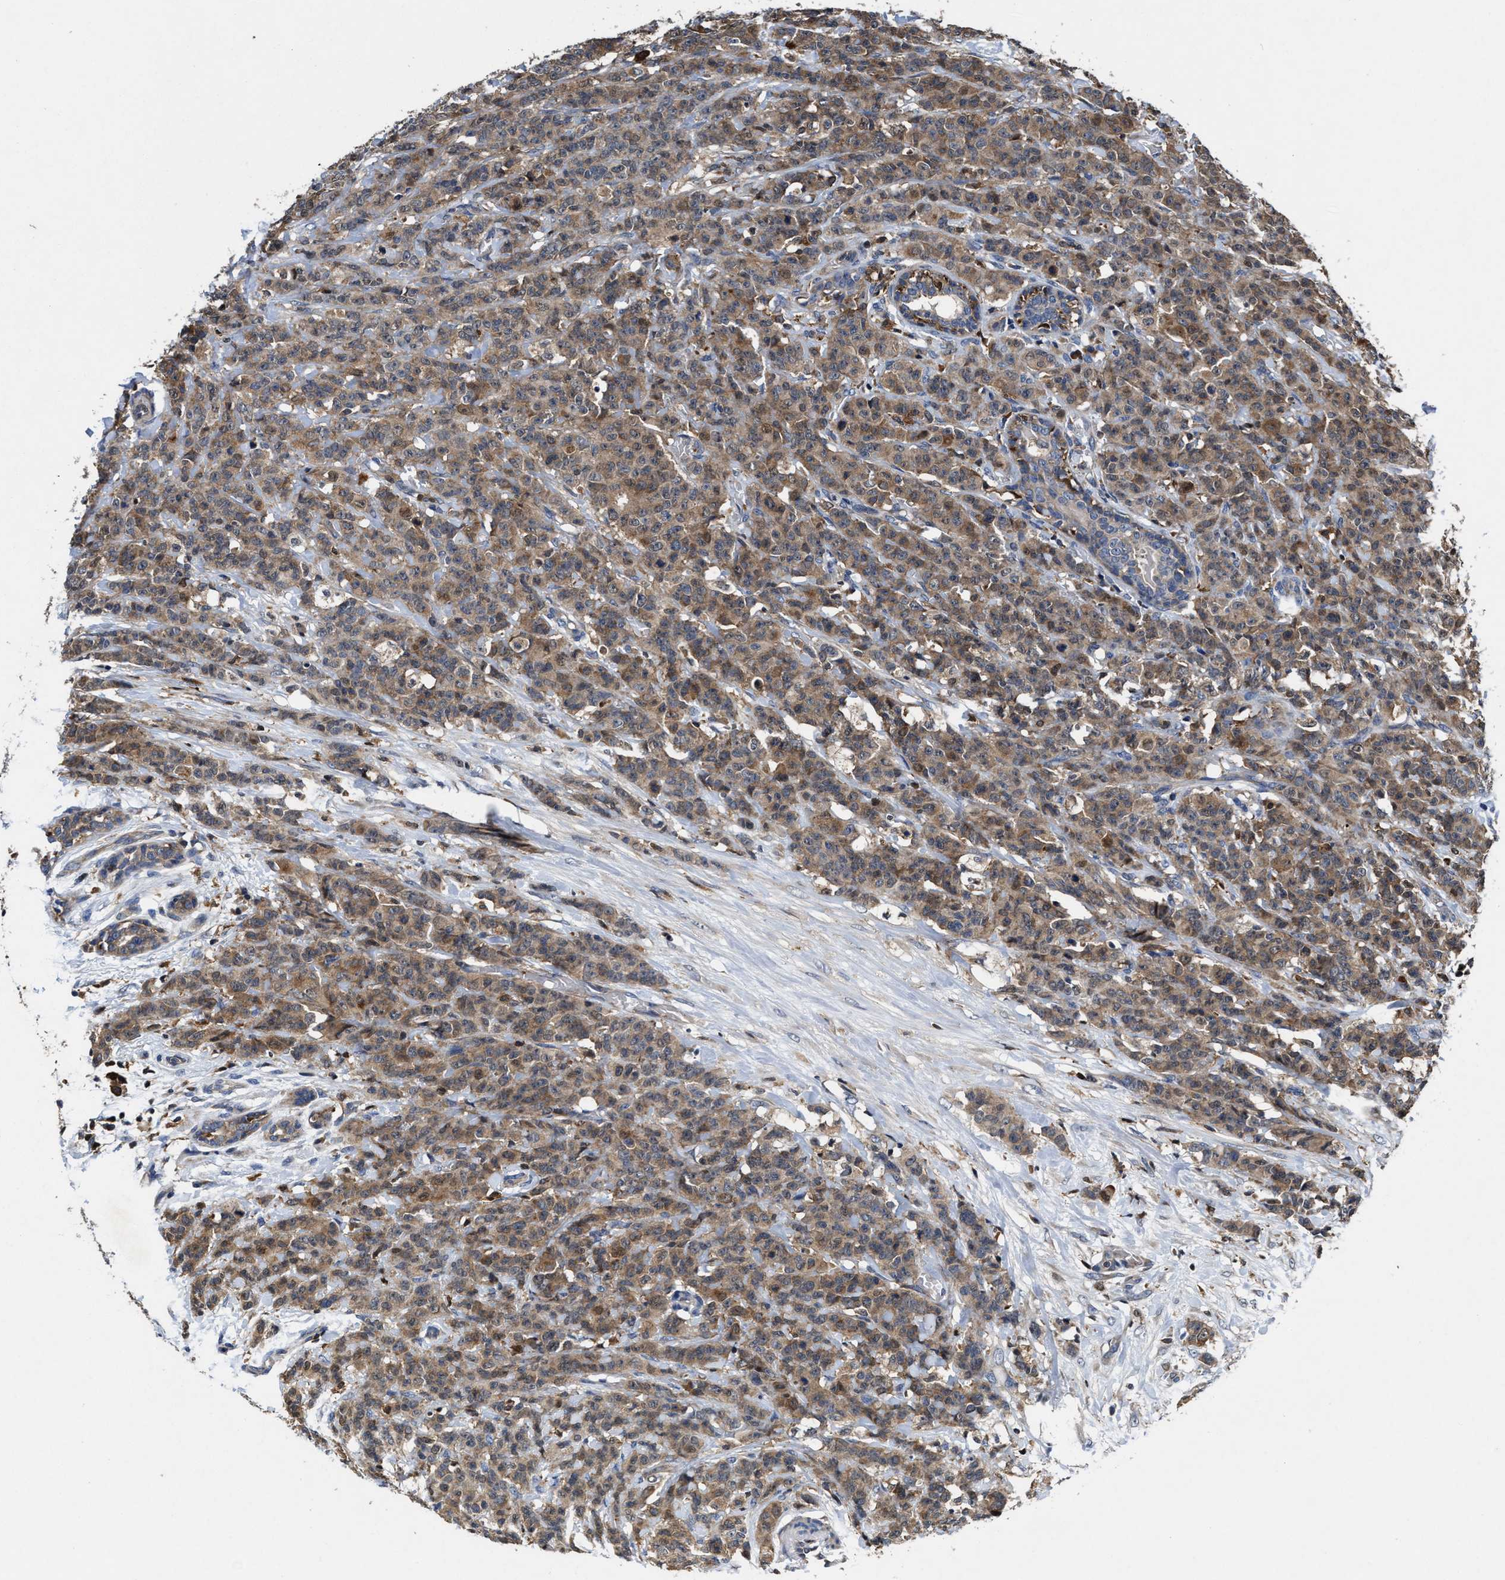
{"staining": {"intensity": "moderate", "quantity": ">75%", "location": "cytoplasmic/membranous"}, "tissue": "breast cancer", "cell_type": "Tumor cells", "image_type": "cancer", "snomed": [{"axis": "morphology", "description": "Normal tissue, NOS"}, {"axis": "morphology", "description": "Duct carcinoma"}, {"axis": "topography", "description": "Breast"}], "caption": "Breast cancer (invasive ductal carcinoma) tissue exhibits moderate cytoplasmic/membranous positivity in about >75% of tumor cells, visualized by immunohistochemistry.", "gene": "RGS10", "patient": {"sex": "female", "age": 40}}